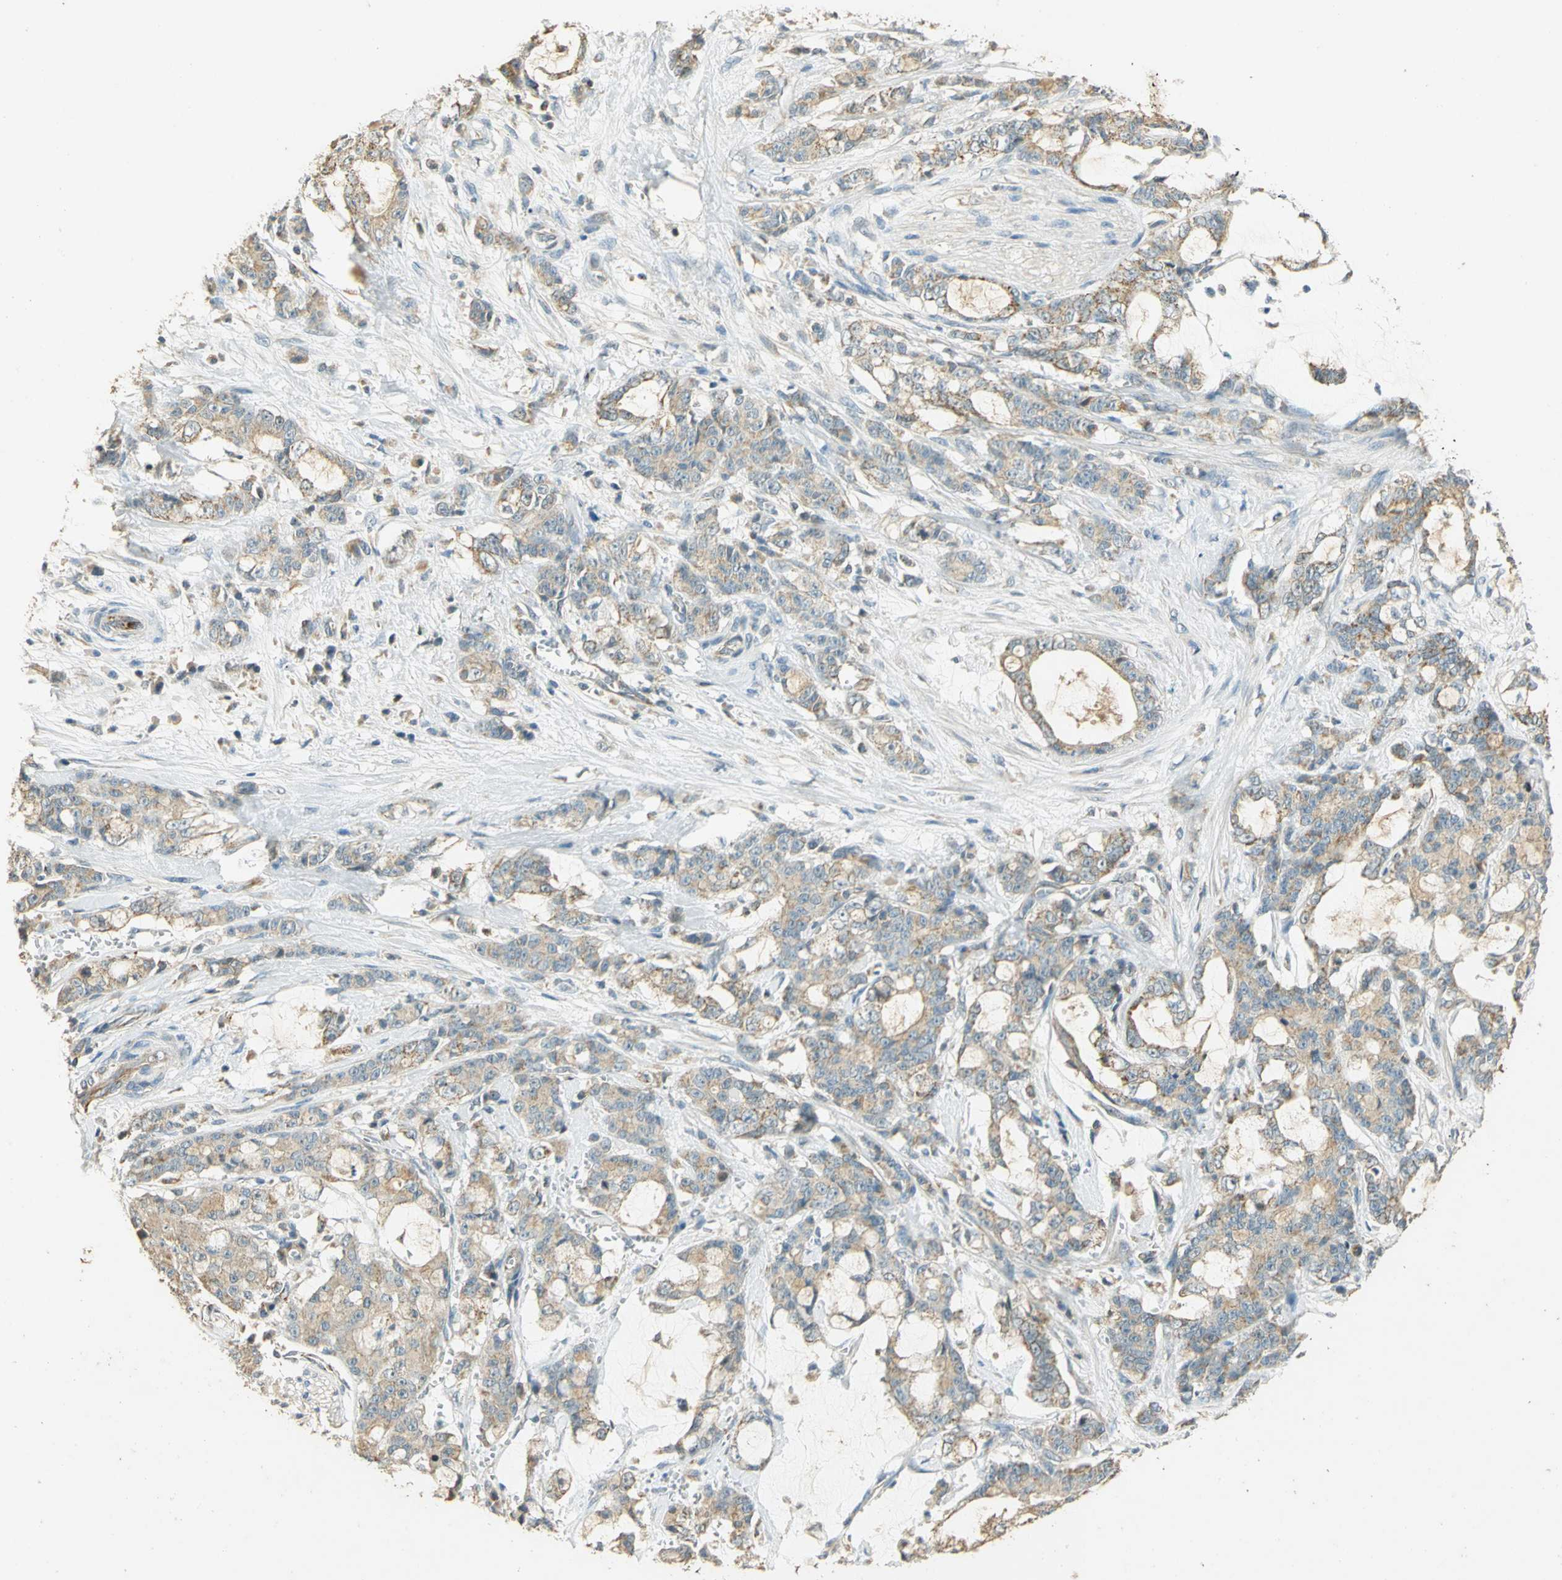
{"staining": {"intensity": "weak", "quantity": ">75%", "location": "cytoplasmic/membranous"}, "tissue": "pancreatic cancer", "cell_type": "Tumor cells", "image_type": "cancer", "snomed": [{"axis": "morphology", "description": "Adenocarcinoma, NOS"}, {"axis": "topography", "description": "Pancreas"}], "caption": "Immunohistochemistry (IHC) (DAB) staining of human adenocarcinoma (pancreatic) exhibits weak cytoplasmic/membranous protein staining in approximately >75% of tumor cells. (Stains: DAB (3,3'-diaminobenzidine) in brown, nuclei in blue, Microscopy: brightfield microscopy at high magnification).", "gene": "HDHD5", "patient": {"sex": "female", "age": 73}}